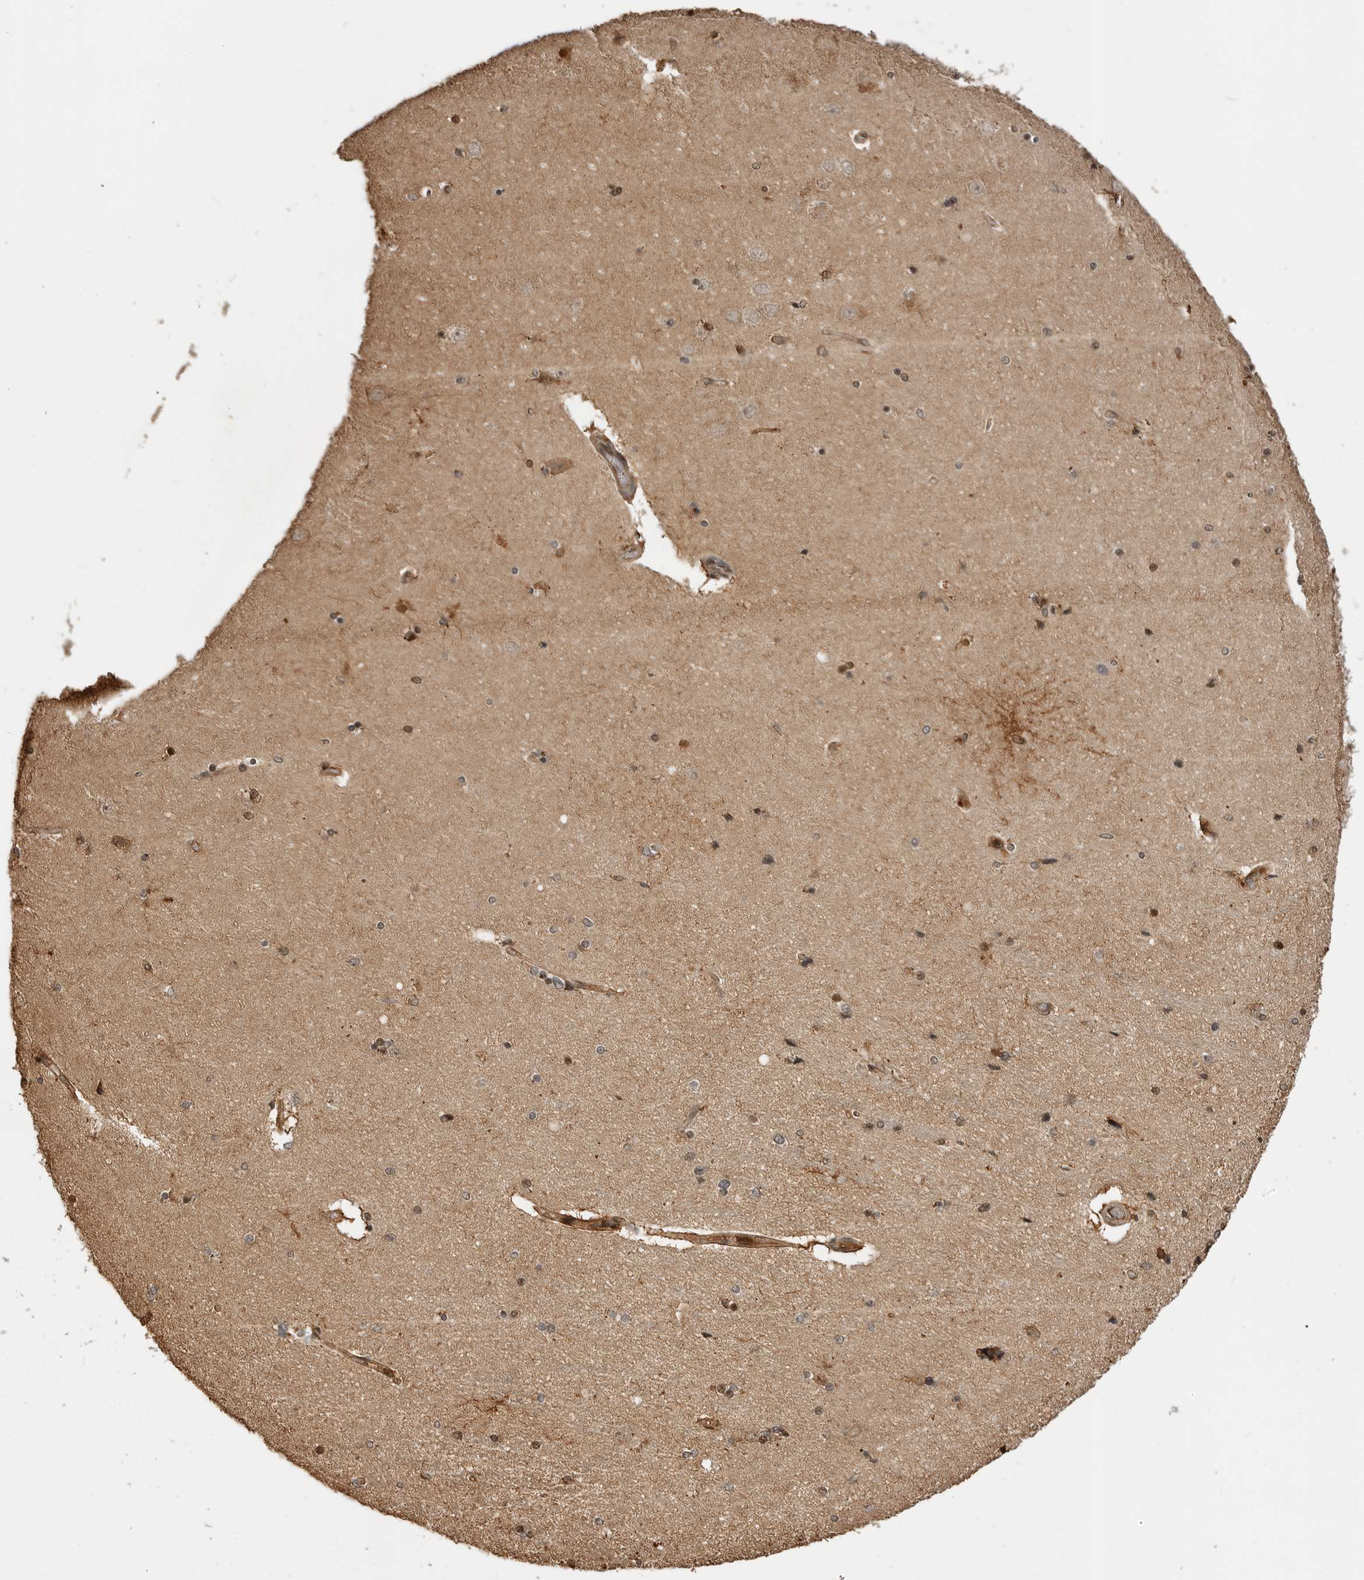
{"staining": {"intensity": "moderate", "quantity": "25%-75%", "location": "cytoplasmic/membranous,nuclear"}, "tissue": "hippocampus", "cell_type": "Glial cells", "image_type": "normal", "snomed": [{"axis": "morphology", "description": "Normal tissue, NOS"}, {"axis": "topography", "description": "Hippocampus"}], "caption": "IHC of unremarkable hippocampus exhibits medium levels of moderate cytoplasmic/membranous,nuclear staining in approximately 25%-75% of glial cells.", "gene": "BMP2K", "patient": {"sex": "female", "age": 54}}